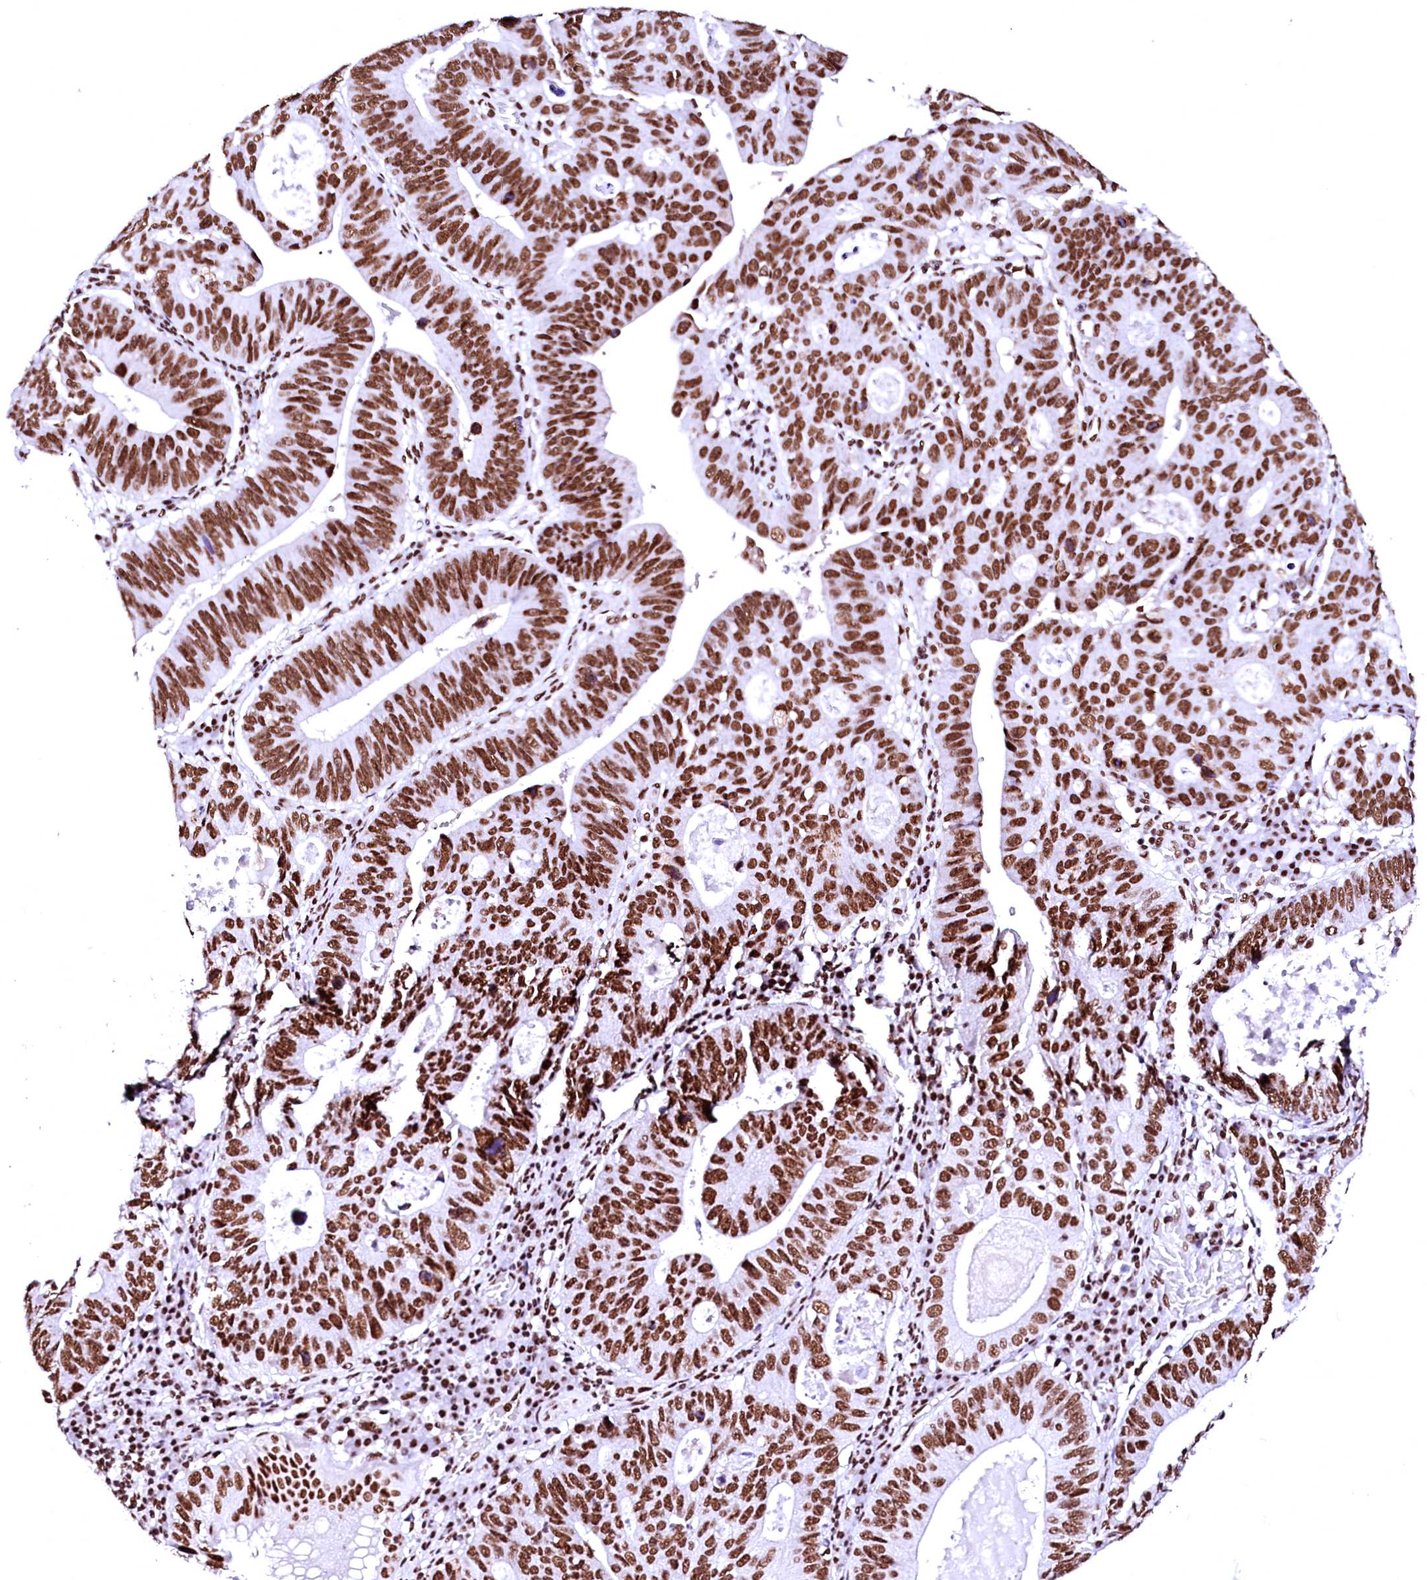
{"staining": {"intensity": "strong", "quantity": ">75%", "location": "nuclear"}, "tissue": "stomach cancer", "cell_type": "Tumor cells", "image_type": "cancer", "snomed": [{"axis": "morphology", "description": "Adenocarcinoma, NOS"}, {"axis": "topography", "description": "Stomach"}], "caption": "Human adenocarcinoma (stomach) stained with a brown dye reveals strong nuclear positive positivity in about >75% of tumor cells.", "gene": "CPSF6", "patient": {"sex": "male", "age": 59}}